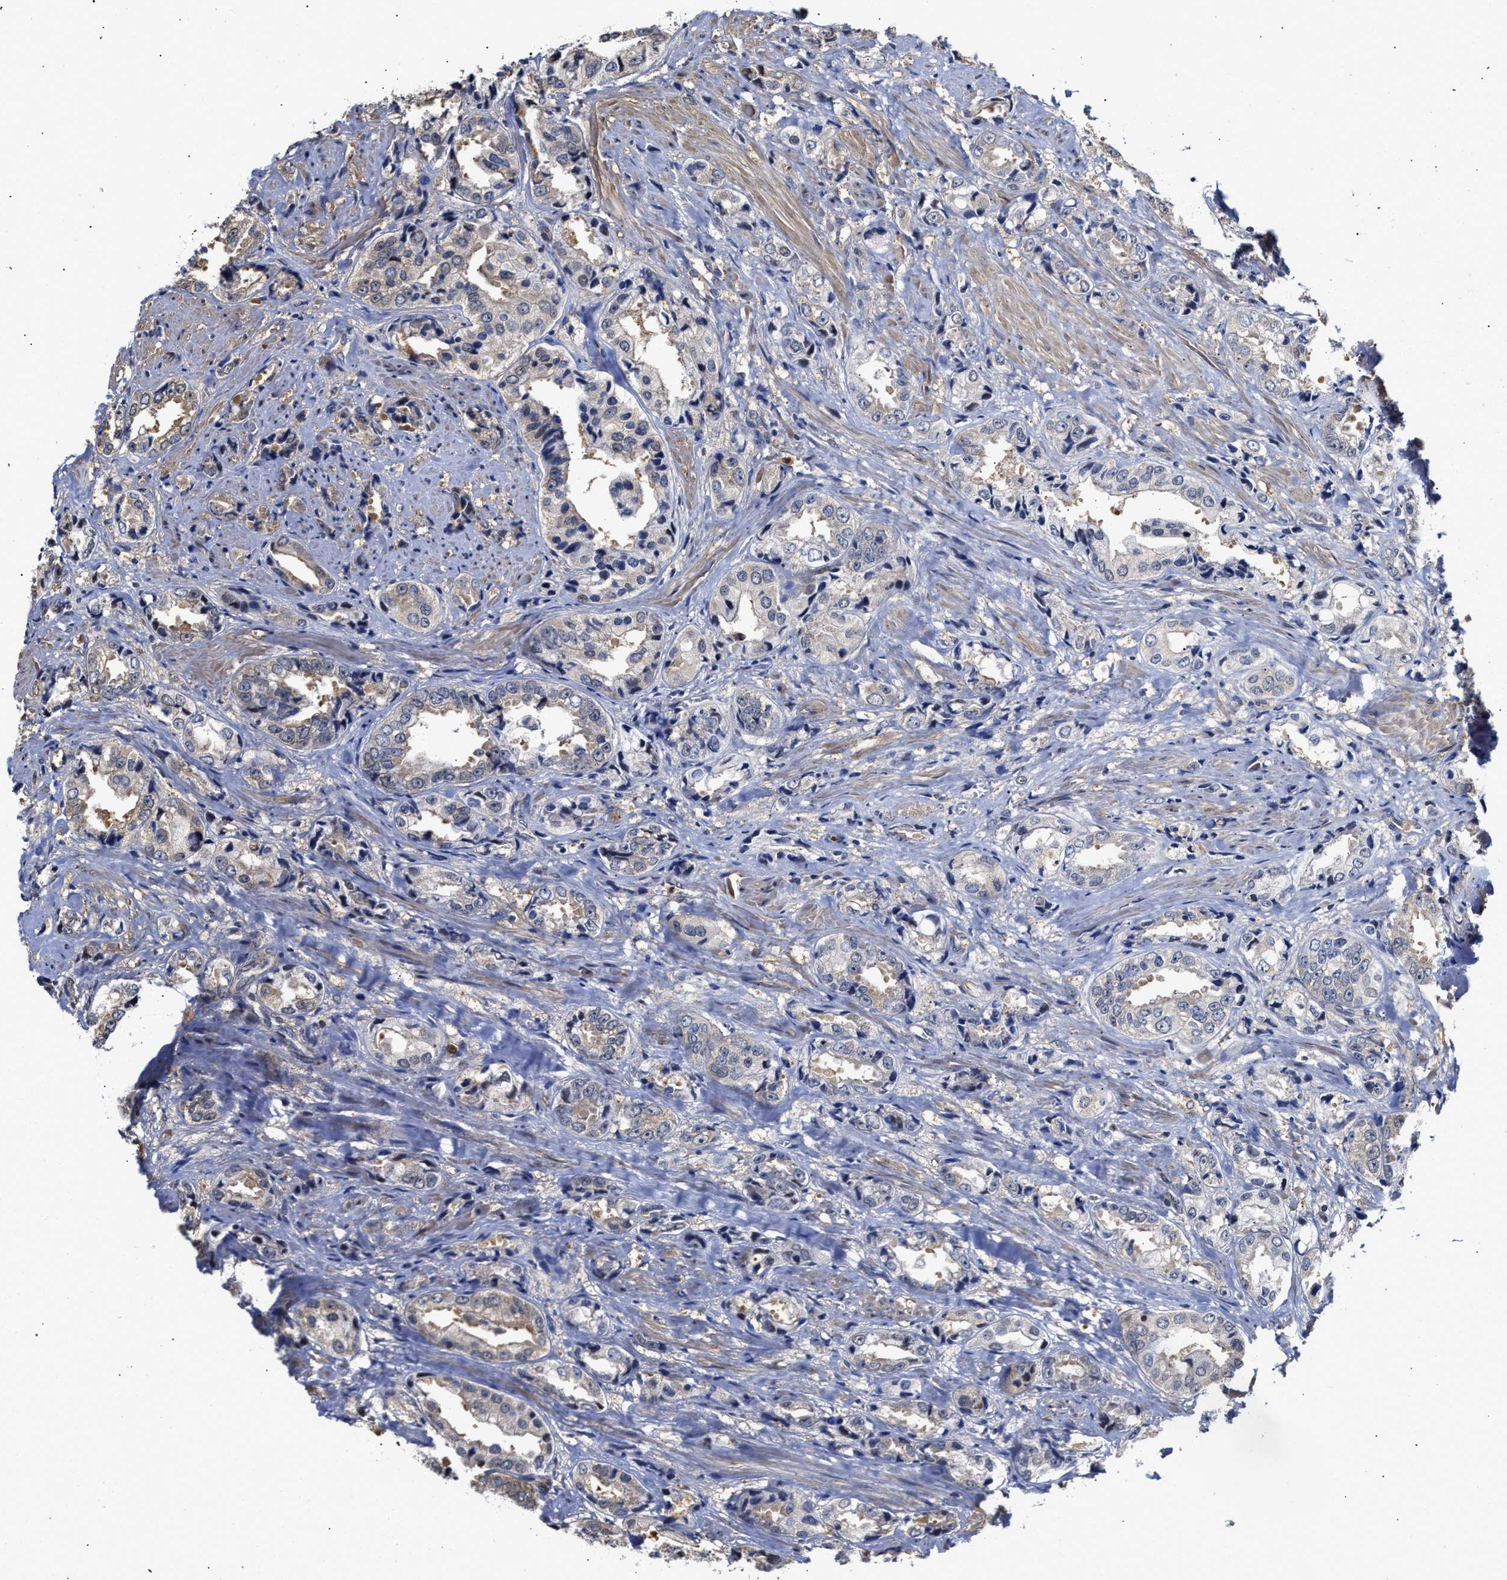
{"staining": {"intensity": "weak", "quantity": "<25%", "location": "cytoplasmic/membranous"}, "tissue": "prostate cancer", "cell_type": "Tumor cells", "image_type": "cancer", "snomed": [{"axis": "morphology", "description": "Adenocarcinoma, High grade"}, {"axis": "topography", "description": "Prostate"}], "caption": "Immunohistochemical staining of human prostate cancer demonstrates no significant positivity in tumor cells.", "gene": "KLHDC1", "patient": {"sex": "male", "age": 61}}